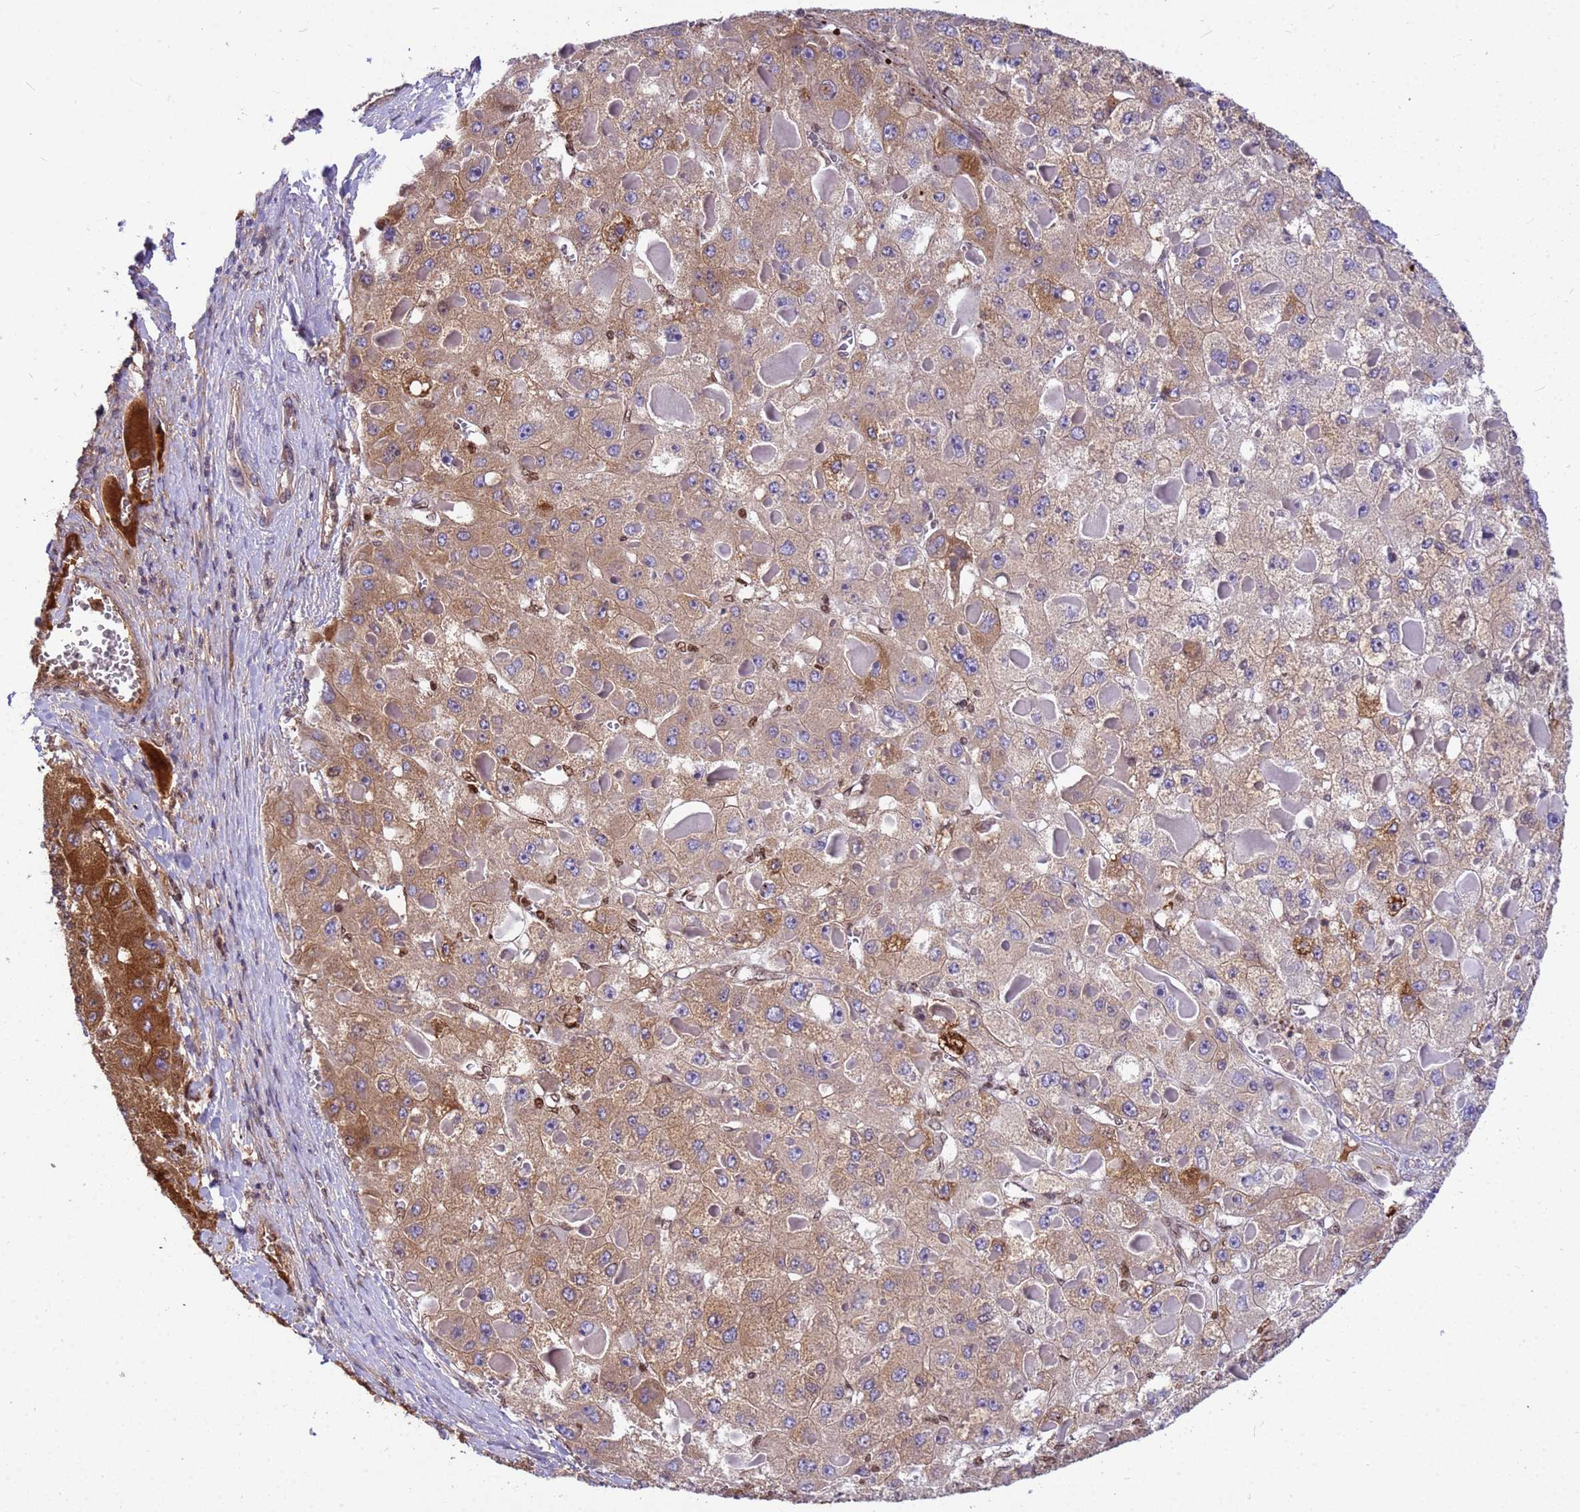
{"staining": {"intensity": "moderate", "quantity": ">75%", "location": "cytoplasmic/membranous"}, "tissue": "liver cancer", "cell_type": "Tumor cells", "image_type": "cancer", "snomed": [{"axis": "morphology", "description": "Carcinoma, Hepatocellular, NOS"}, {"axis": "topography", "description": "Liver"}], "caption": "Protein staining by immunohistochemistry exhibits moderate cytoplasmic/membranous expression in approximately >75% of tumor cells in liver hepatocellular carcinoma.", "gene": "ORM1", "patient": {"sex": "female", "age": 73}}